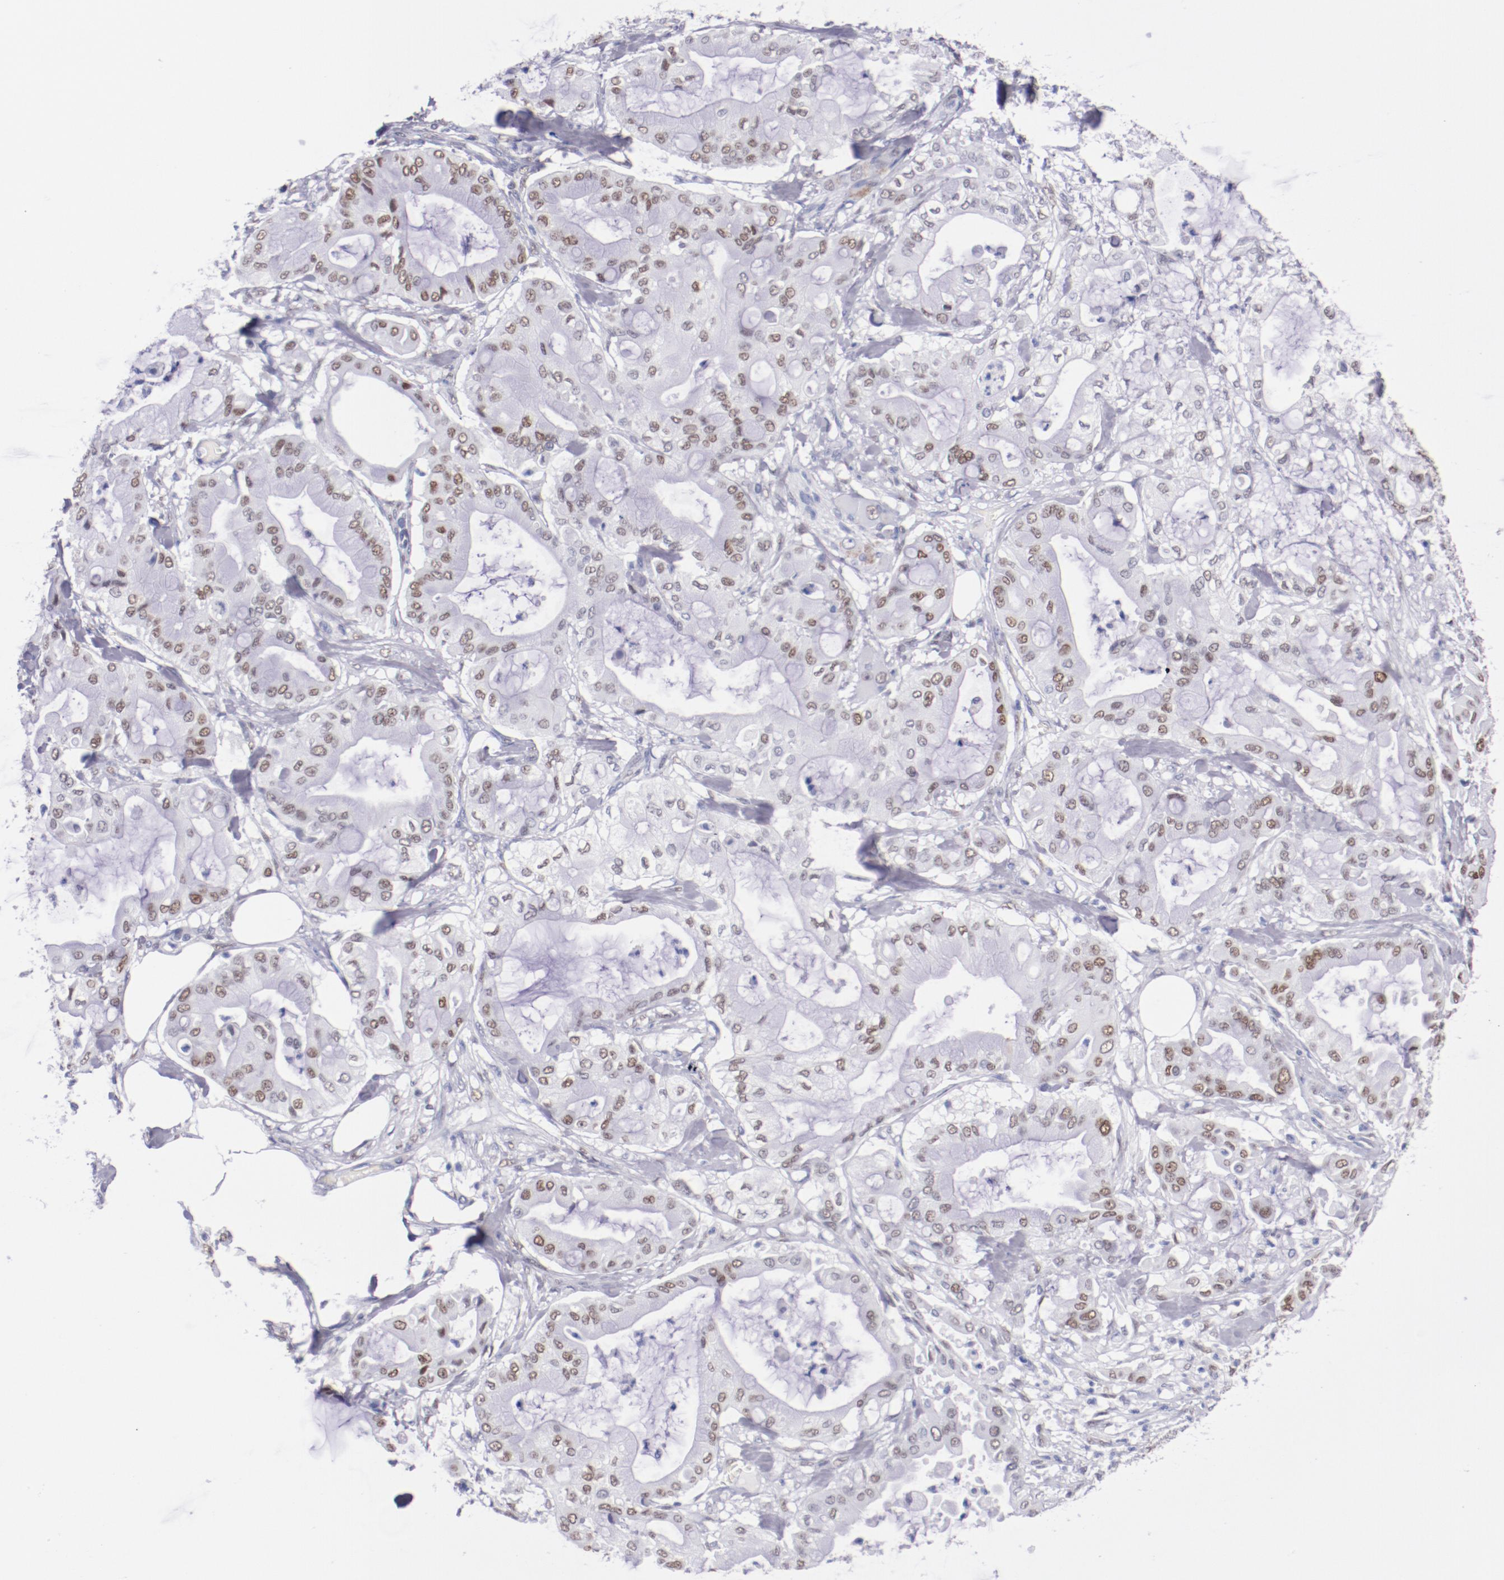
{"staining": {"intensity": "weak", "quantity": "25%-75%", "location": "nuclear"}, "tissue": "pancreatic cancer", "cell_type": "Tumor cells", "image_type": "cancer", "snomed": [{"axis": "morphology", "description": "Adenocarcinoma, NOS"}, {"axis": "morphology", "description": "Adenocarcinoma, metastatic, NOS"}, {"axis": "topography", "description": "Lymph node"}, {"axis": "topography", "description": "Pancreas"}, {"axis": "topography", "description": "Duodenum"}], "caption": "Immunohistochemical staining of human pancreatic cancer (adenocarcinoma) shows low levels of weak nuclear positivity in about 25%-75% of tumor cells. (DAB (3,3'-diaminobenzidine) = brown stain, brightfield microscopy at high magnification).", "gene": "HNF1B", "patient": {"sex": "female", "age": 64}}